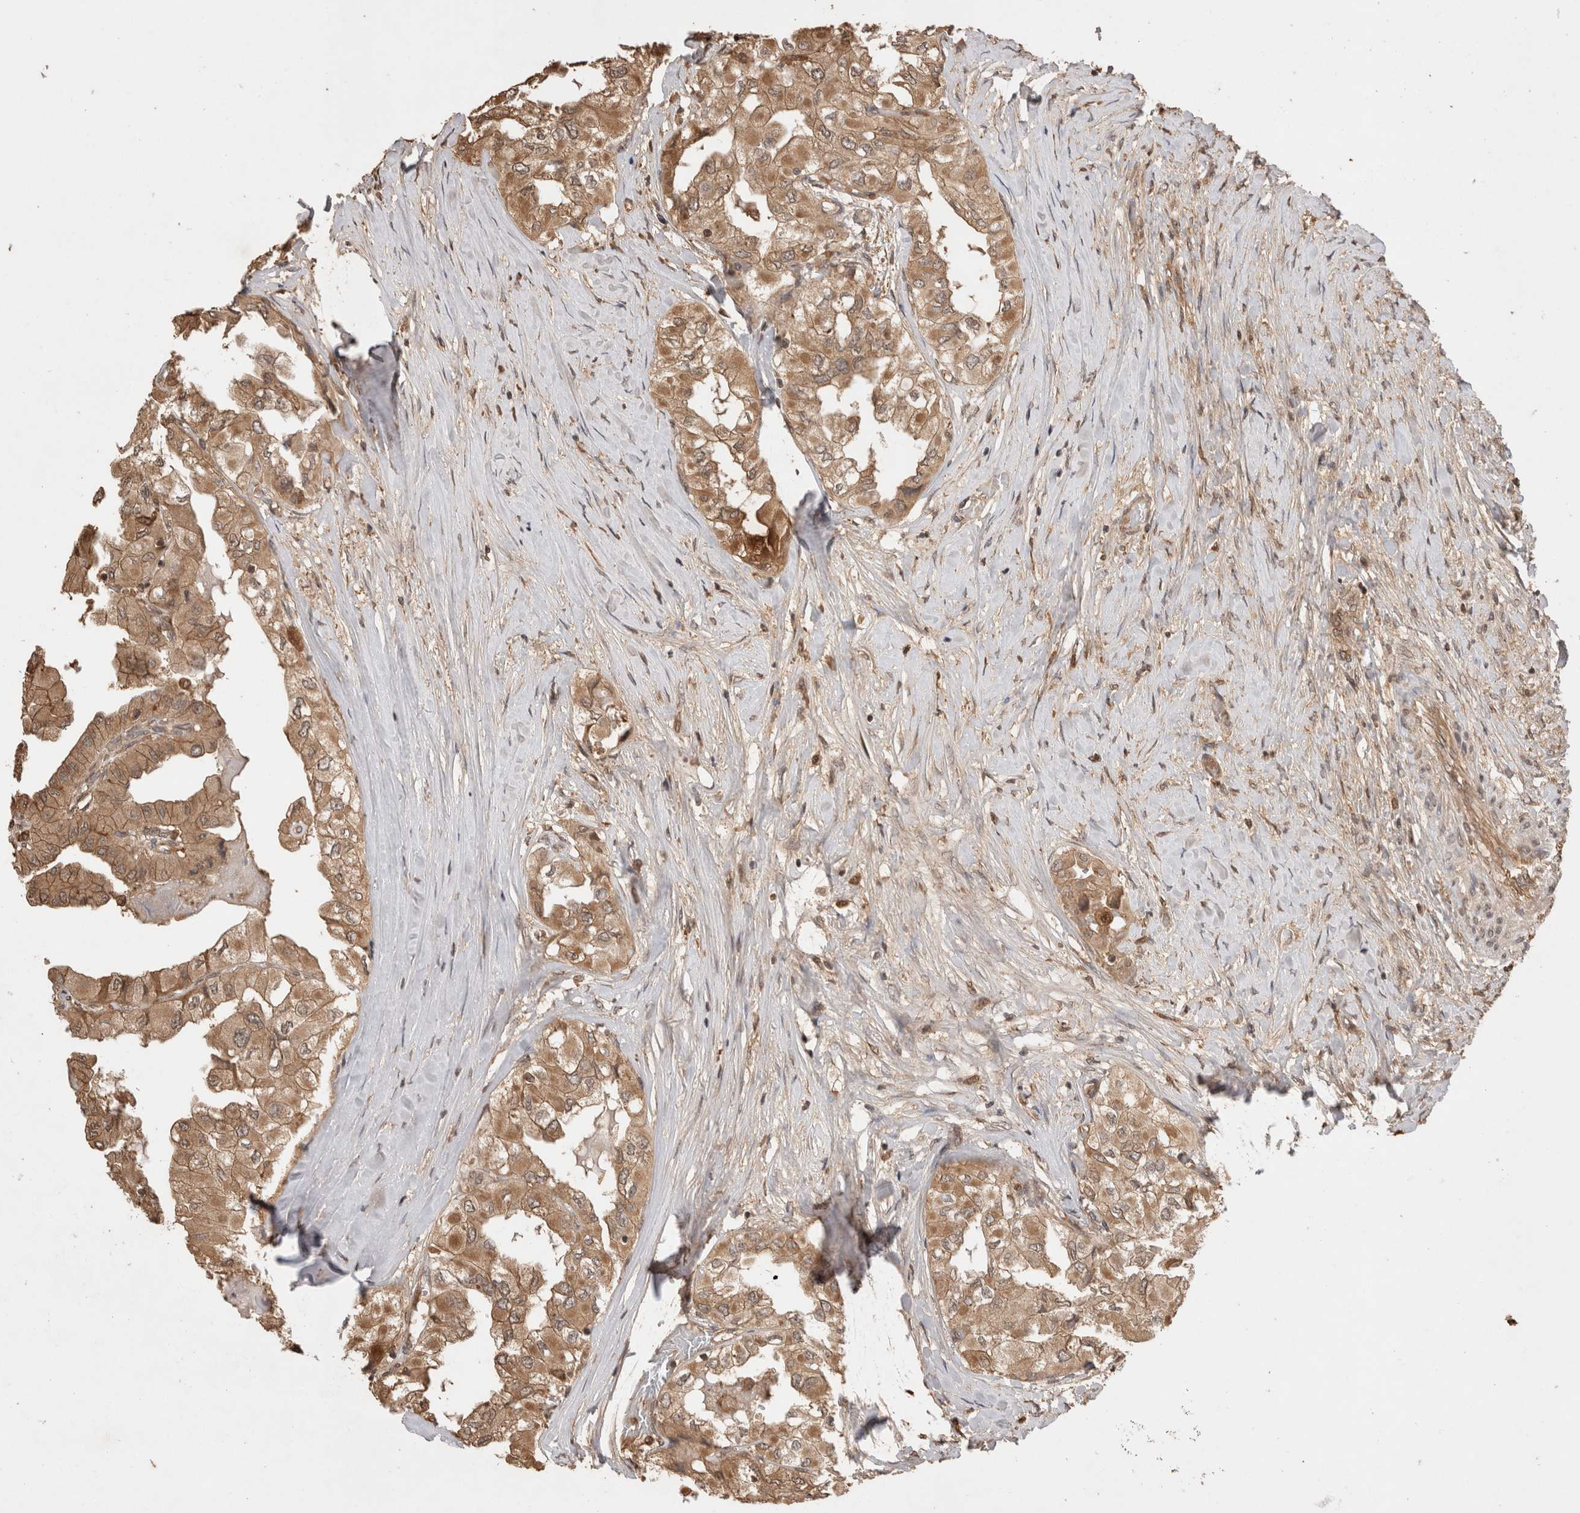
{"staining": {"intensity": "moderate", "quantity": ">75%", "location": "cytoplasmic/membranous"}, "tissue": "thyroid cancer", "cell_type": "Tumor cells", "image_type": "cancer", "snomed": [{"axis": "morphology", "description": "Papillary adenocarcinoma, NOS"}, {"axis": "topography", "description": "Thyroid gland"}], "caption": "Papillary adenocarcinoma (thyroid) was stained to show a protein in brown. There is medium levels of moderate cytoplasmic/membranous positivity in about >75% of tumor cells.", "gene": "PRMT3", "patient": {"sex": "female", "age": 59}}